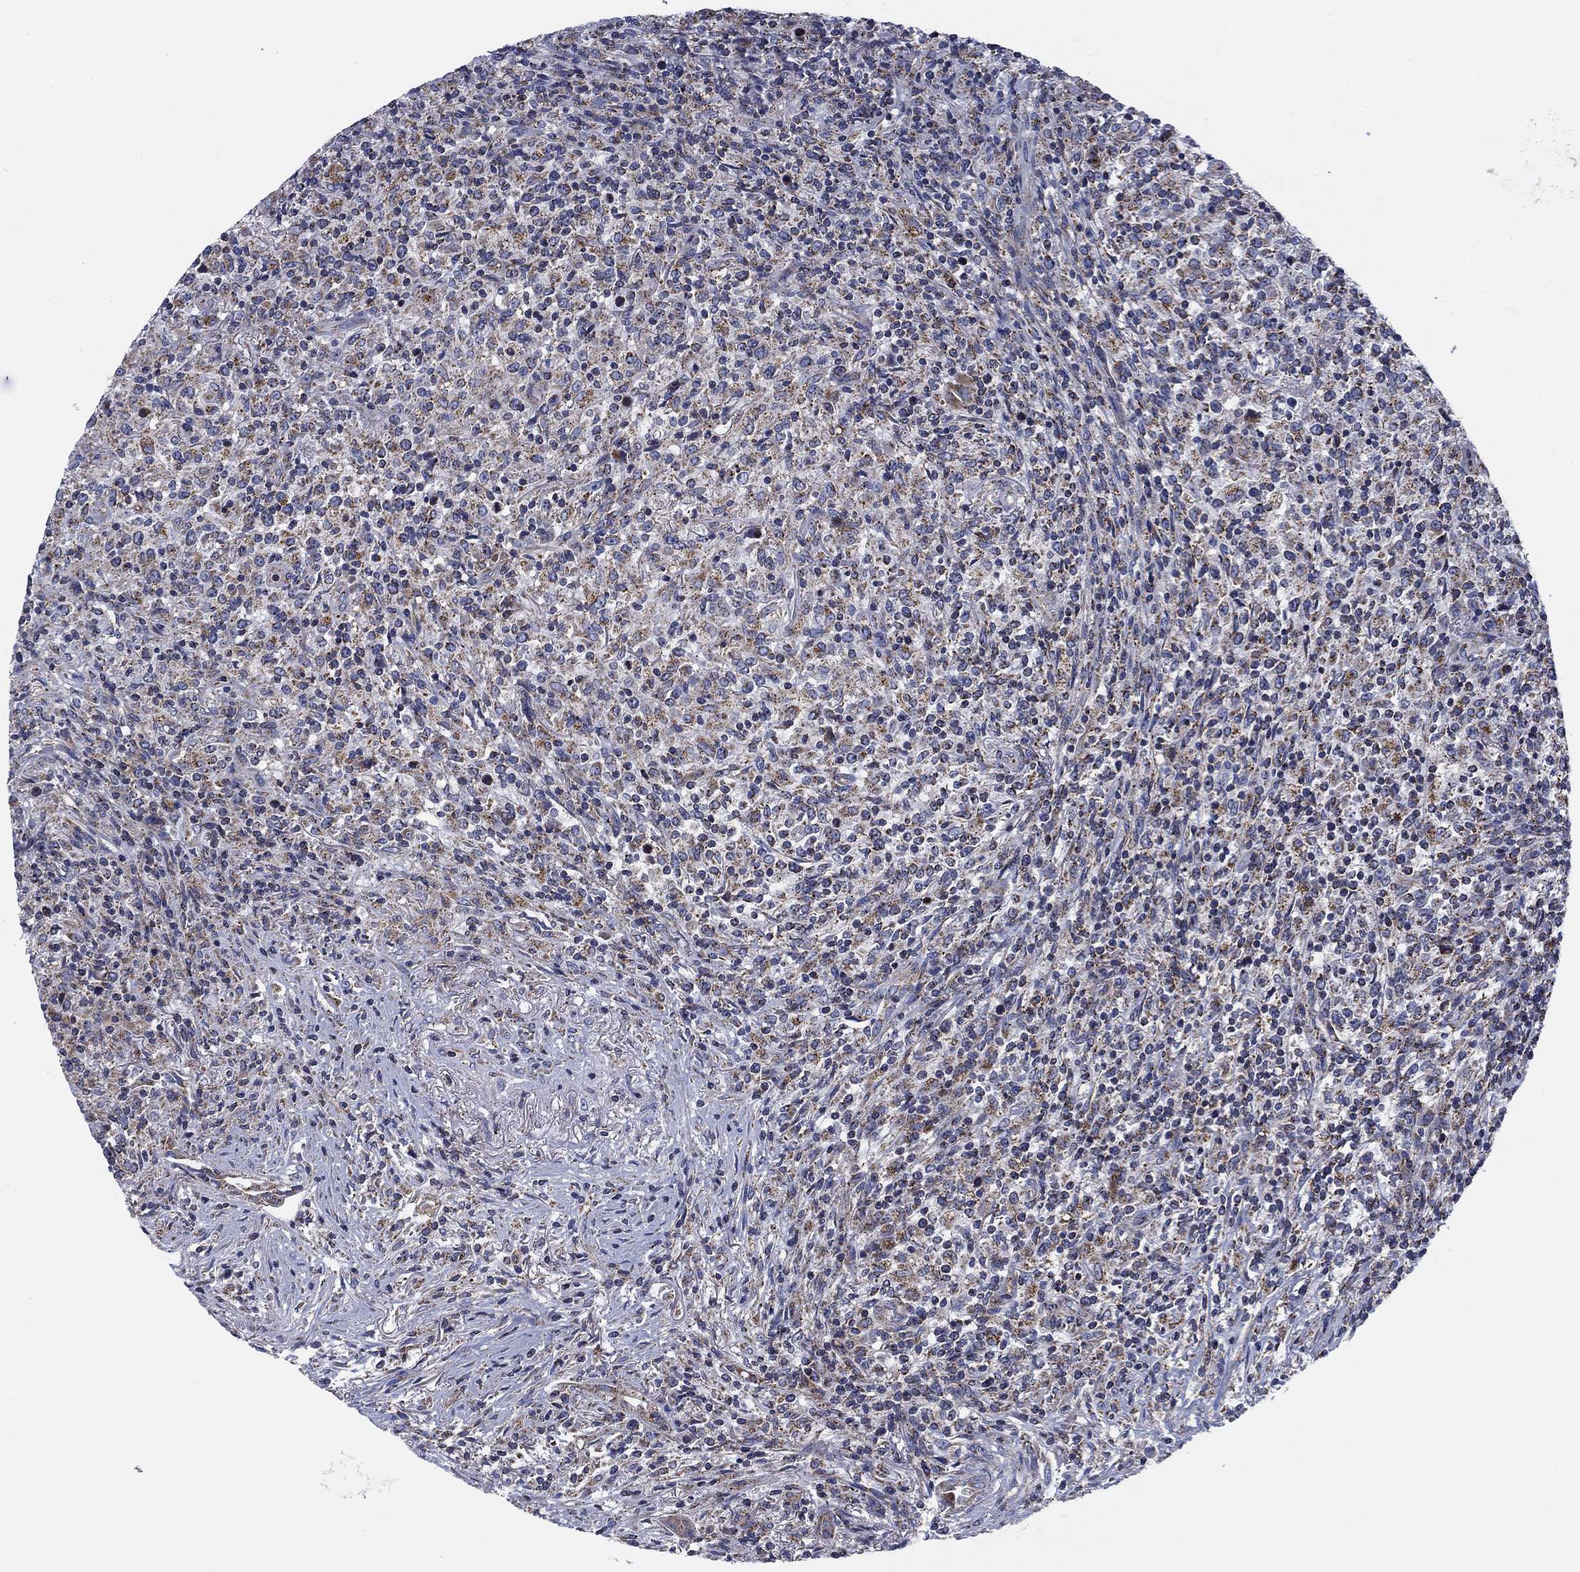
{"staining": {"intensity": "moderate", "quantity": "<25%", "location": "cytoplasmic/membranous"}, "tissue": "lymphoma", "cell_type": "Tumor cells", "image_type": "cancer", "snomed": [{"axis": "morphology", "description": "Malignant lymphoma, non-Hodgkin's type, High grade"}, {"axis": "topography", "description": "Lung"}], "caption": "About <25% of tumor cells in human lymphoma show moderate cytoplasmic/membranous protein staining as visualized by brown immunohistochemical staining.", "gene": "NACAD", "patient": {"sex": "male", "age": 79}}